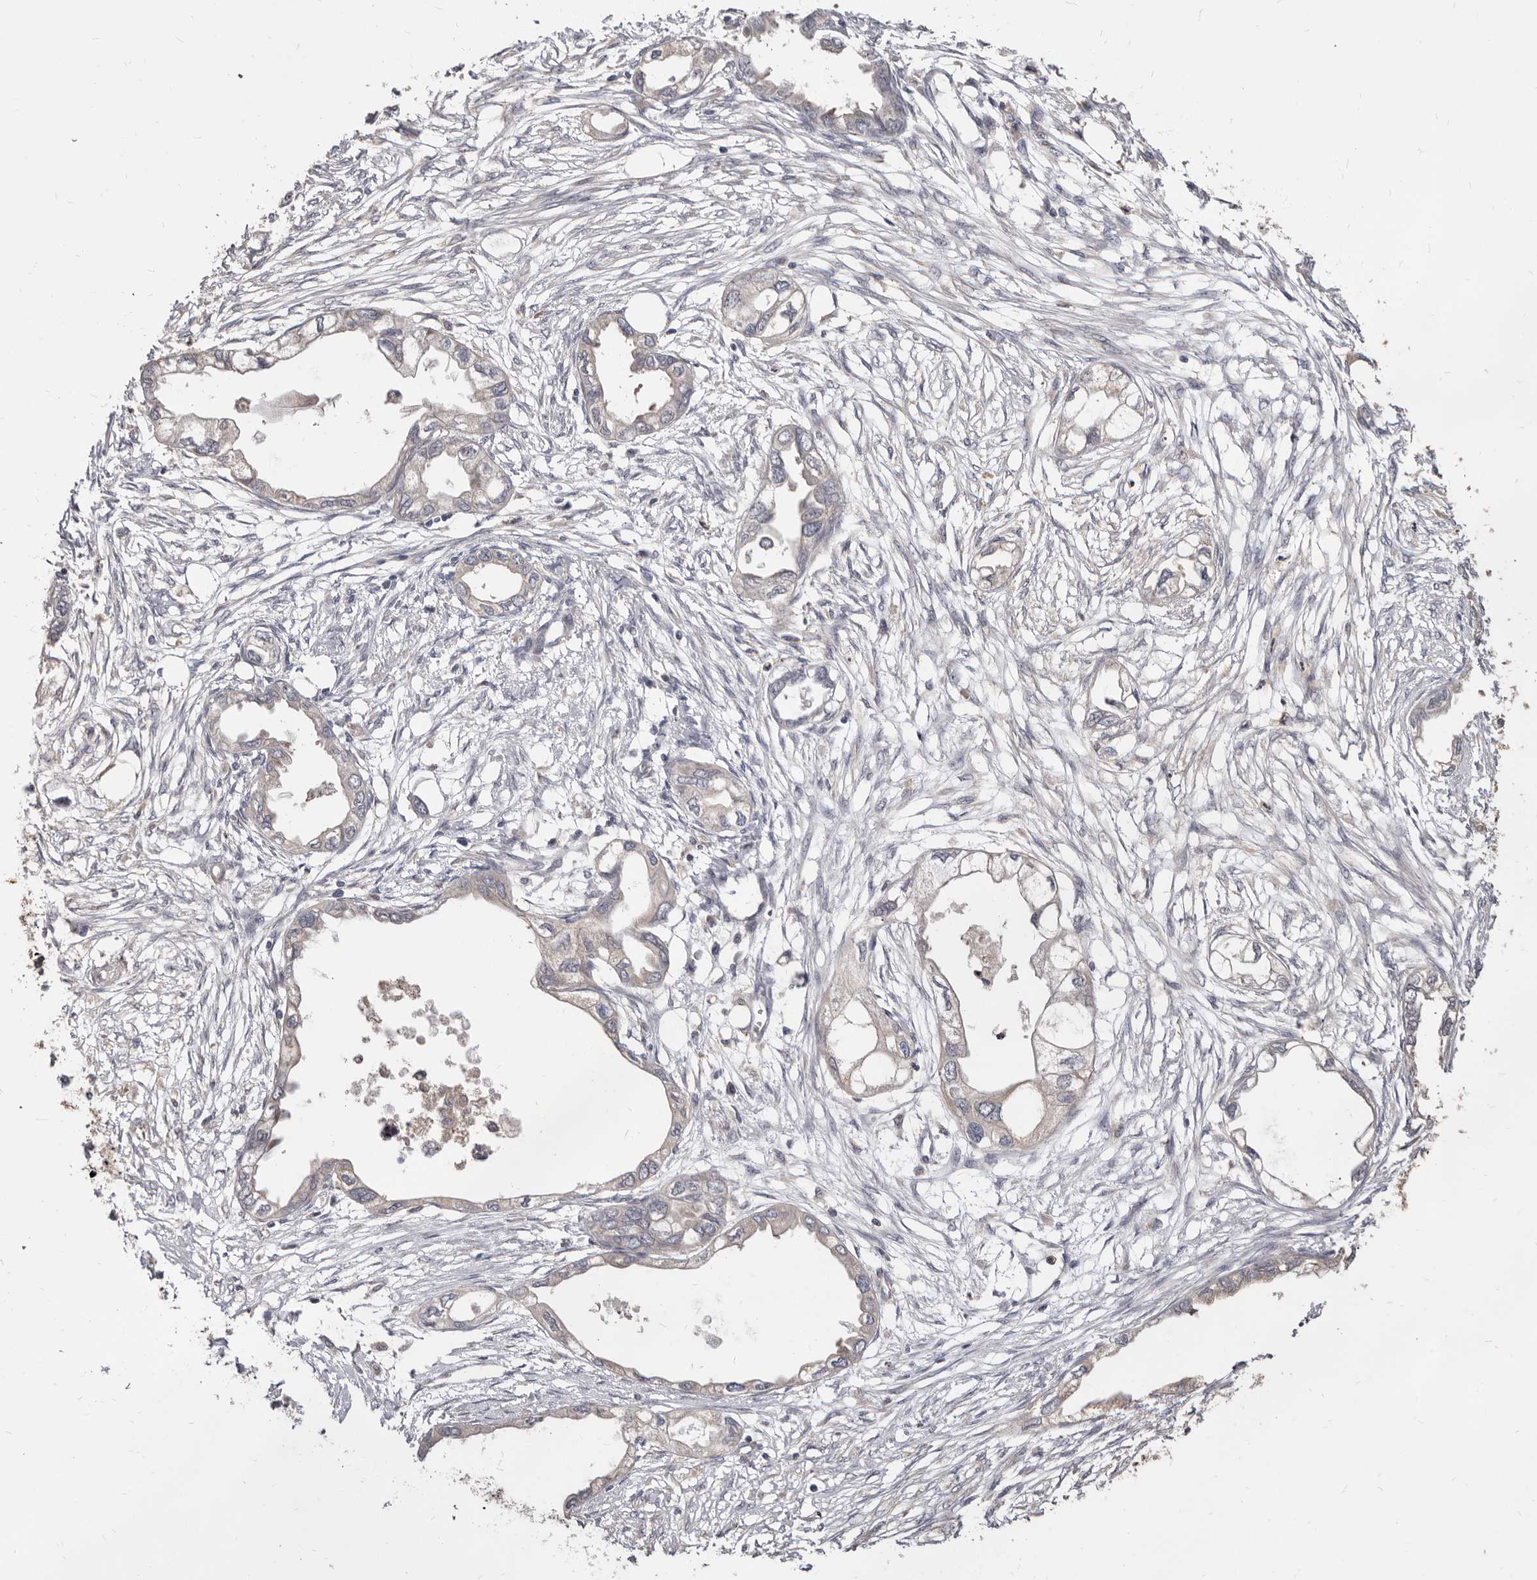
{"staining": {"intensity": "negative", "quantity": "none", "location": "none"}, "tissue": "endometrial cancer", "cell_type": "Tumor cells", "image_type": "cancer", "snomed": [{"axis": "morphology", "description": "Adenocarcinoma, NOS"}, {"axis": "morphology", "description": "Adenocarcinoma, metastatic, NOS"}, {"axis": "topography", "description": "Adipose tissue"}, {"axis": "topography", "description": "Endometrium"}], "caption": "Immunohistochemical staining of human metastatic adenocarcinoma (endometrial) exhibits no significant expression in tumor cells.", "gene": "TC2N", "patient": {"sex": "female", "age": 67}}